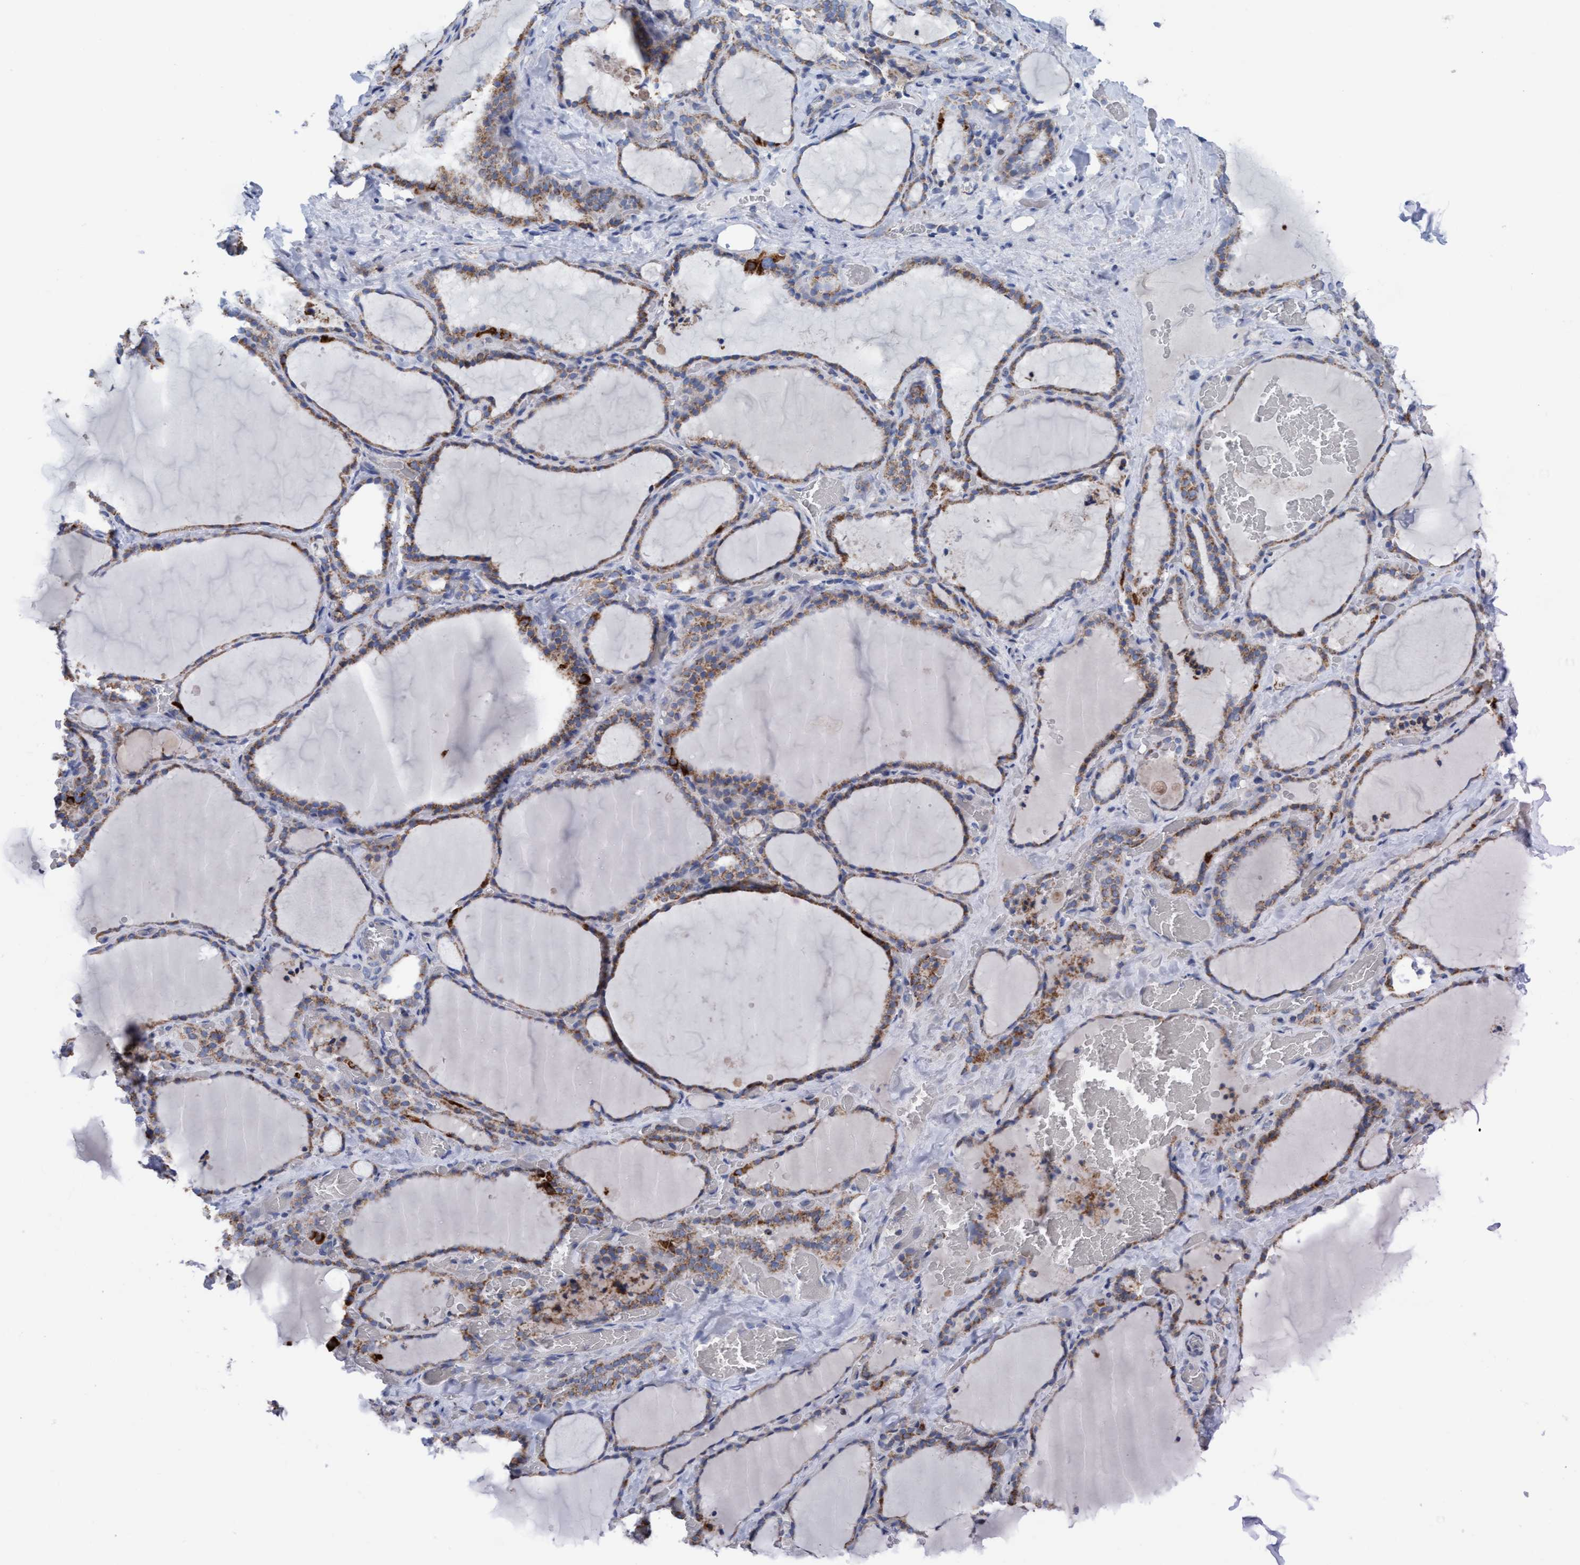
{"staining": {"intensity": "moderate", "quantity": ">75%", "location": "cytoplasmic/membranous"}, "tissue": "thyroid gland", "cell_type": "Glandular cells", "image_type": "normal", "snomed": [{"axis": "morphology", "description": "Normal tissue, NOS"}, {"axis": "topography", "description": "Thyroid gland"}], "caption": "This histopathology image displays immunohistochemistry staining of benign human thyroid gland, with medium moderate cytoplasmic/membranous positivity in about >75% of glandular cells.", "gene": "GGA3", "patient": {"sex": "female", "age": 22}}